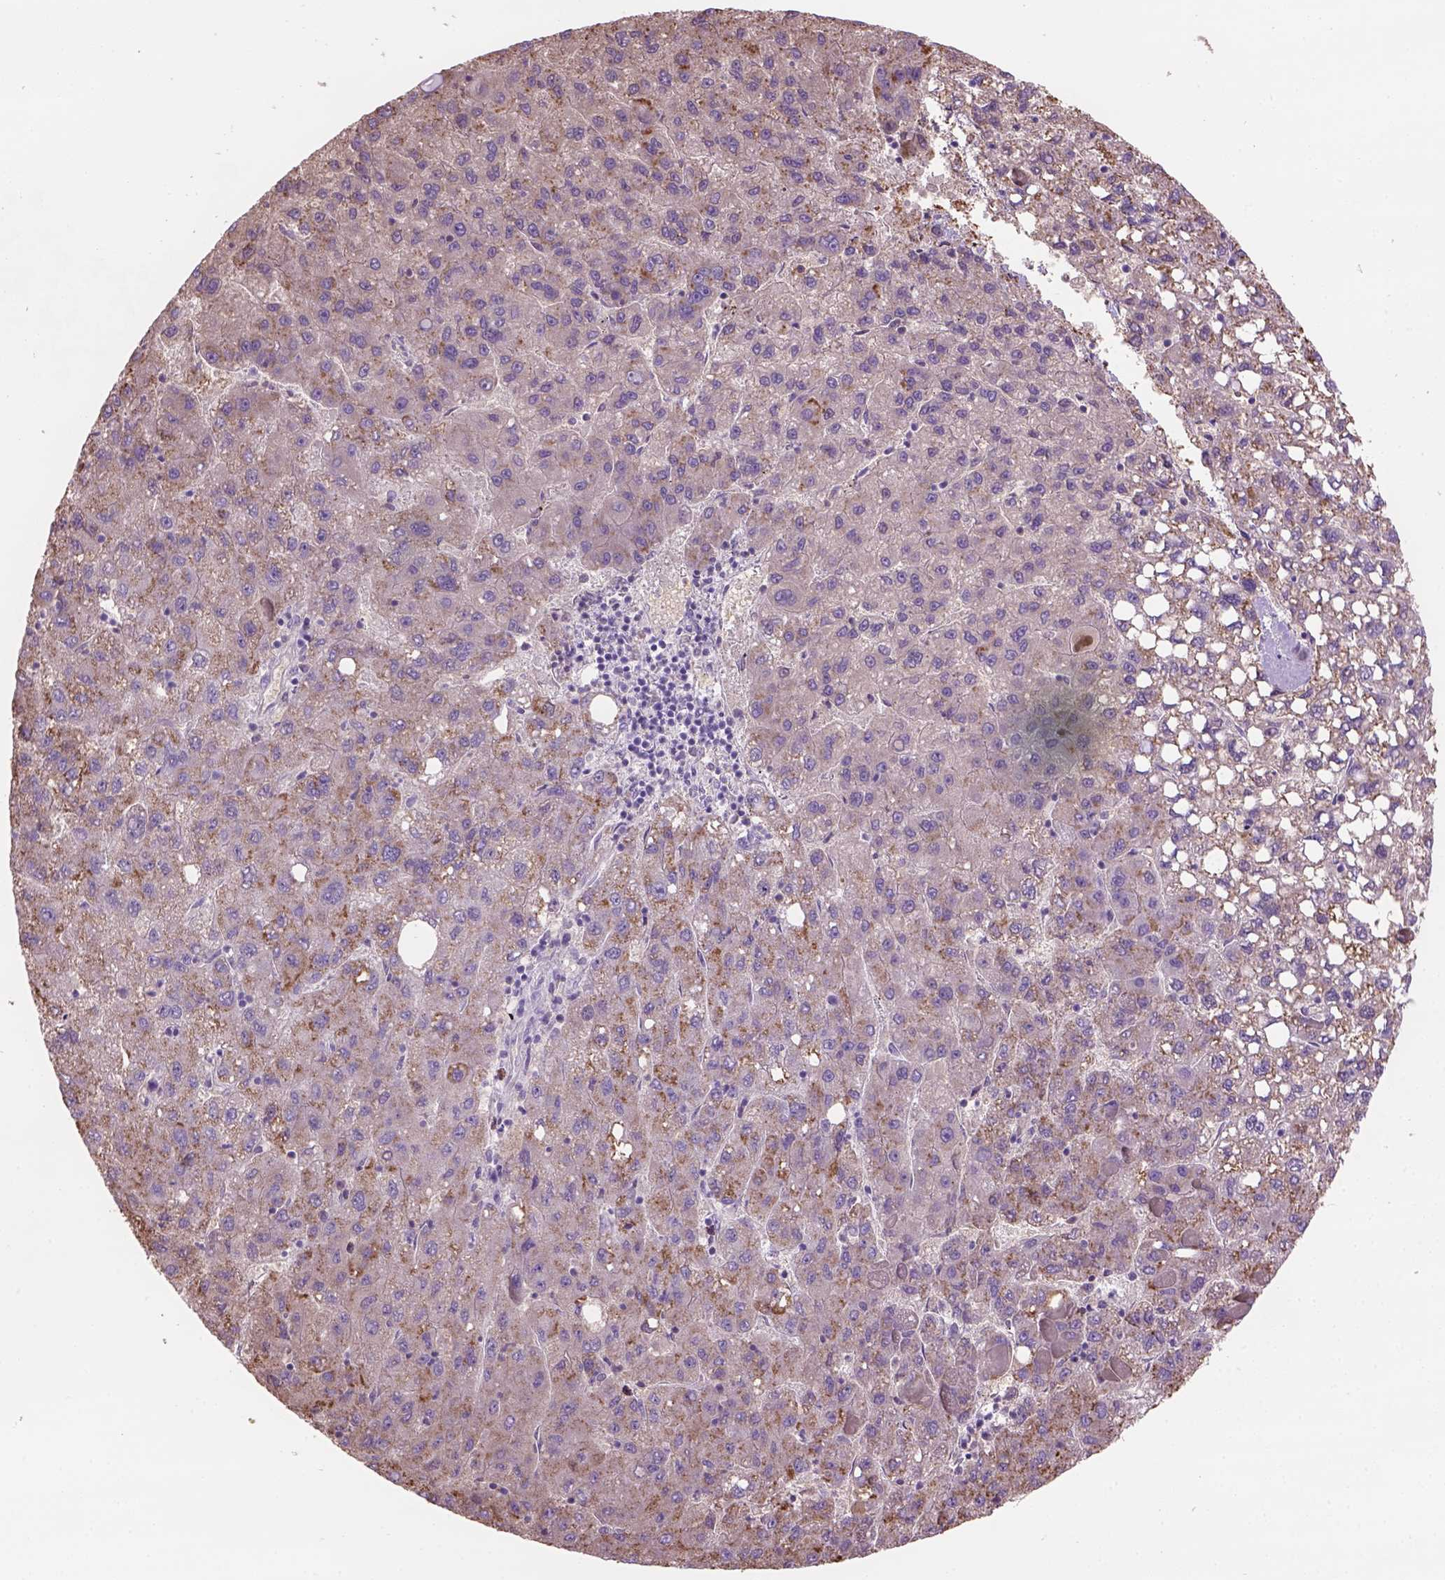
{"staining": {"intensity": "moderate", "quantity": "<25%", "location": "cytoplasmic/membranous"}, "tissue": "liver cancer", "cell_type": "Tumor cells", "image_type": "cancer", "snomed": [{"axis": "morphology", "description": "Carcinoma, Hepatocellular, NOS"}, {"axis": "topography", "description": "Liver"}], "caption": "Protein staining of liver hepatocellular carcinoma tissue reveals moderate cytoplasmic/membranous positivity in approximately <25% of tumor cells.", "gene": "CD84", "patient": {"sex": "female", "age": 82}}